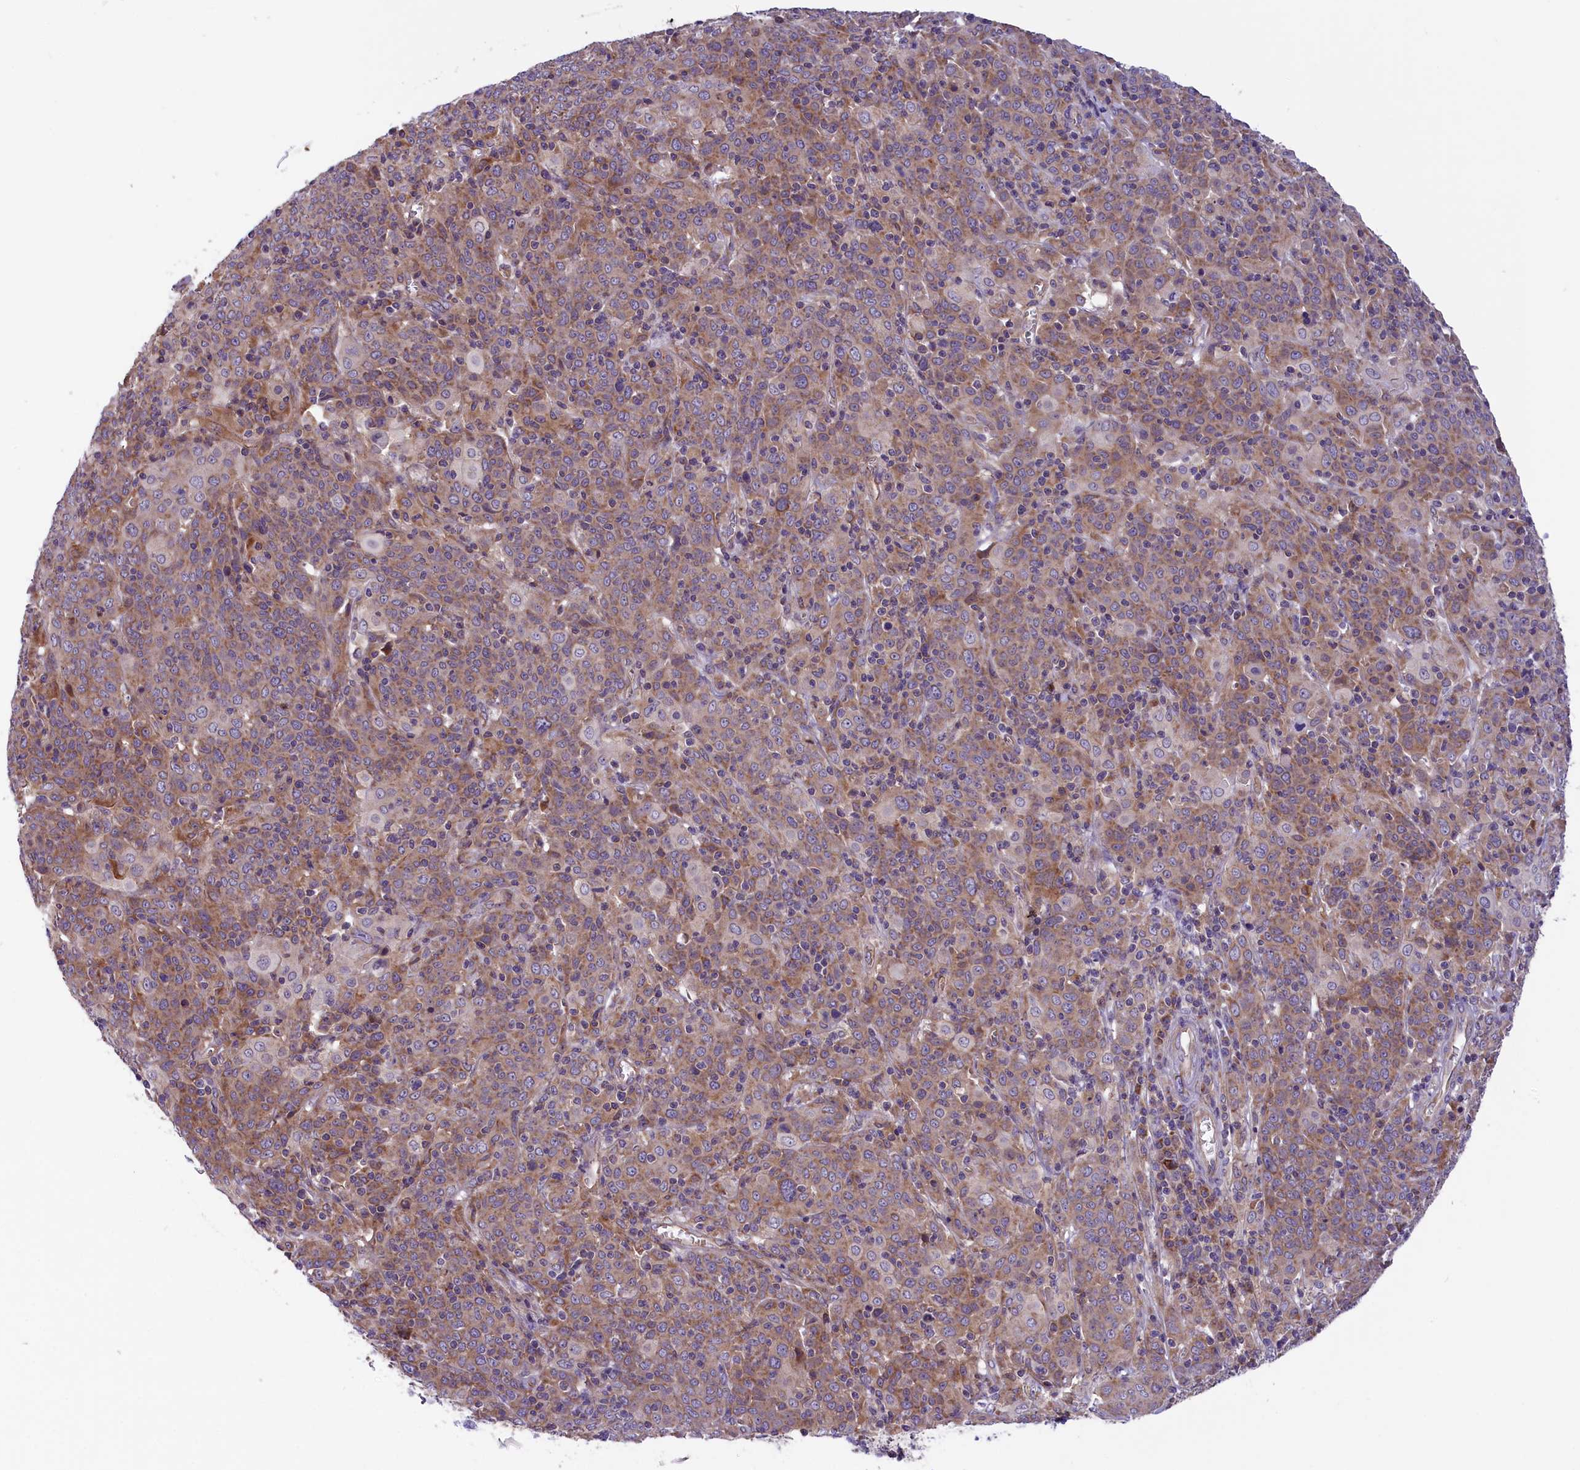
{"staining": {"intensity": "weak", "quantity": ">75%", "location": "cytoplasmic/membranous"}, "tissue": "cervical cancer", "cell_type": "Tumor cells", "image_type": "cancer", "snomed": [{"axis": "morphology", "description": "Squamous cell carcinoma, NOS"}, {"axis": "topography", "description": "Cervix"}], "caption": "Immunohistochemistry (IHC) of cervical cancer (squamous cell carcinoma) reveals low levels of weak cytoplasmic/membranous expression in approximately >75% of tumor cells.", "gene": "DNAJB9", "patient": {"sex": "female", "age": 67}}